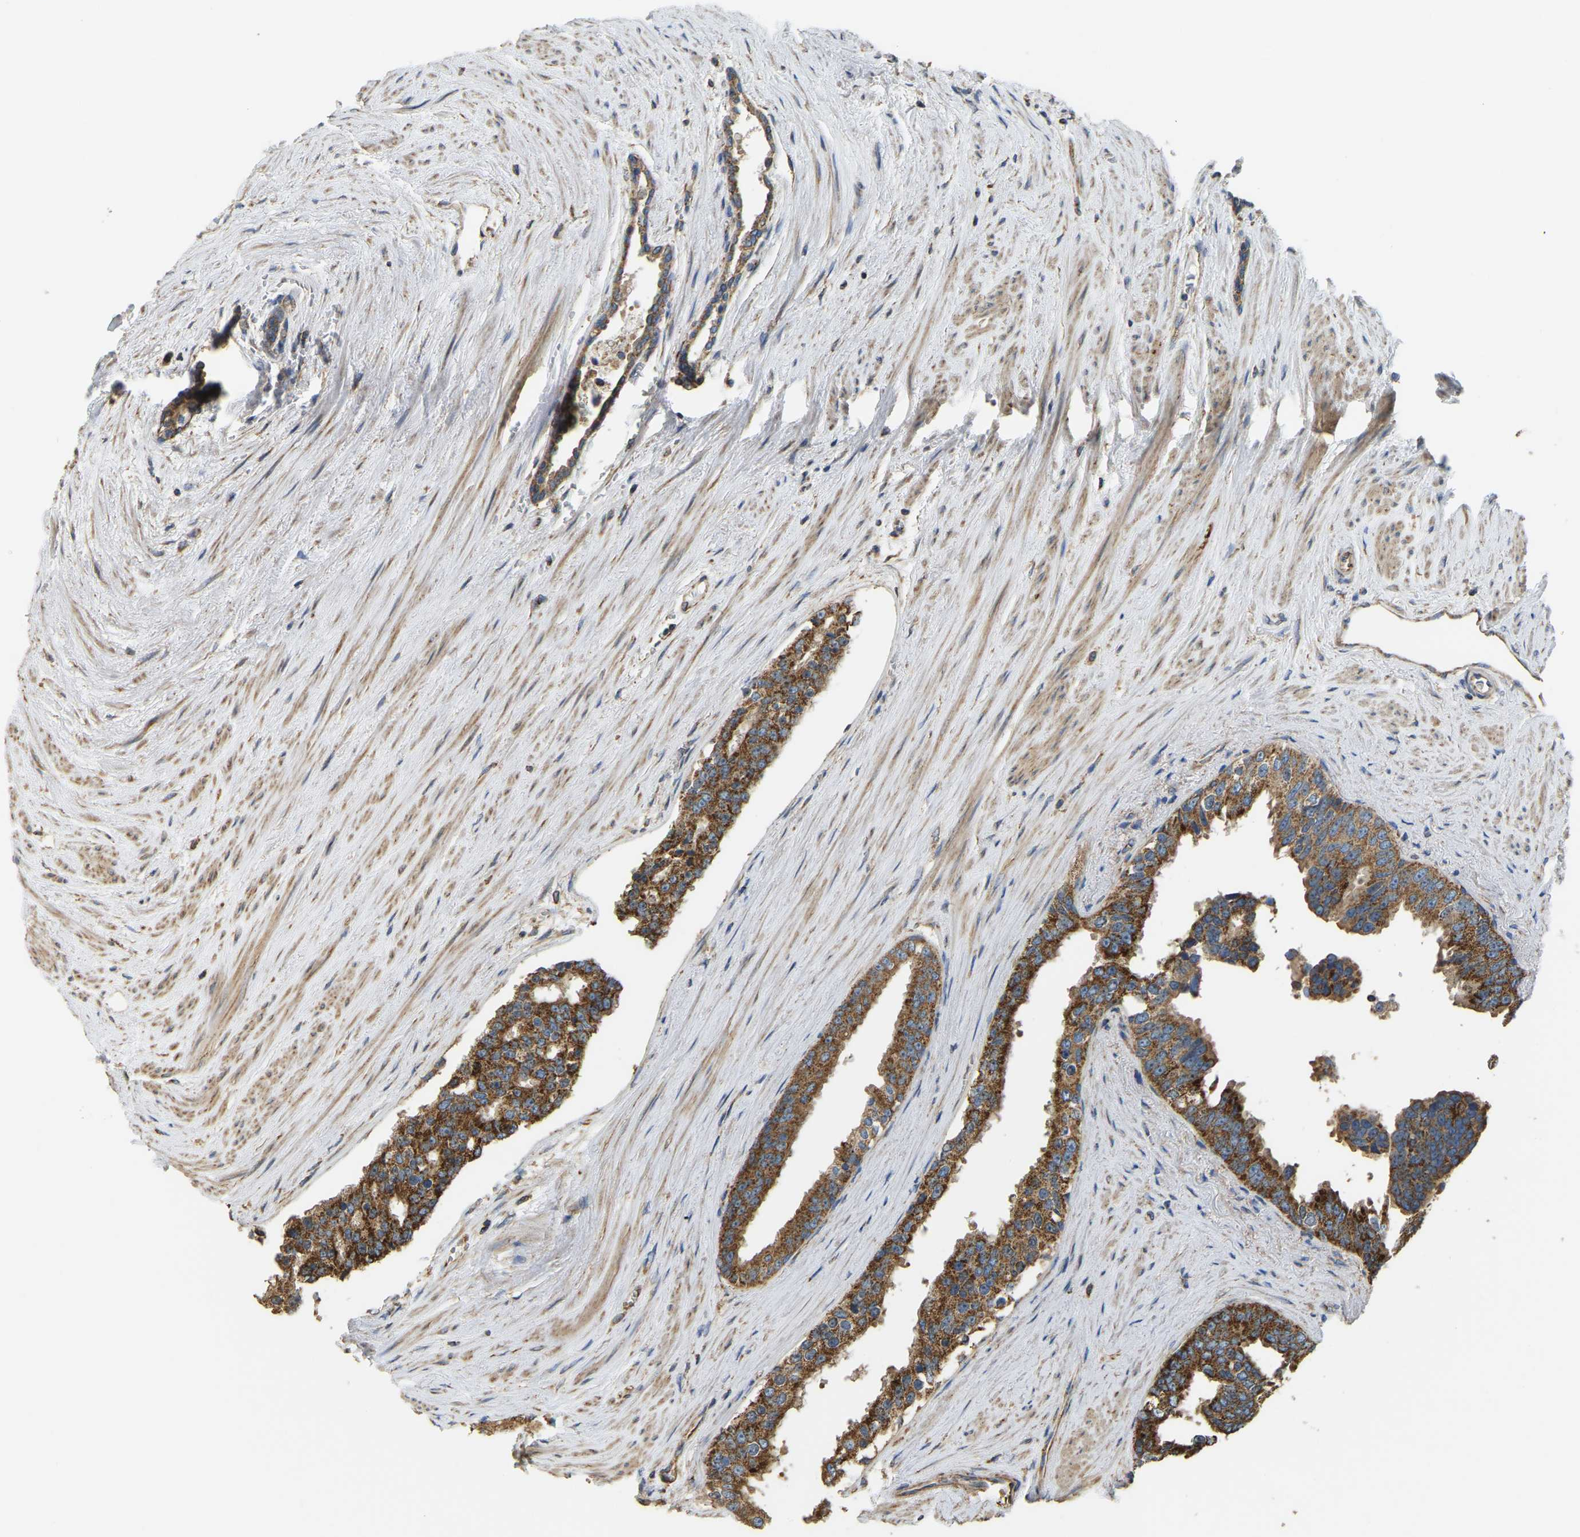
{"staining": {"intensity": "strong", "quantity": ">75%", "location": "cytoplasmic/membranous"}, "tissue": "prostate cancer", "cell_type": "Tumor cells", "image_type": "cancer", "snomed": [{"axis": "morphology", "description": "Adenocarcinoma, High grade"}, {"axis": "topography", "description": "Prostate"}], "caption": "Strong cytoplasmic/membranous positivity for a protein is identified in approximately >75% of tumor cells of adenocarcinoma (high-grade) (prostate) using IHC.", "gene": "PSMD7", "patient": {"sex": "male", "age": 71}}